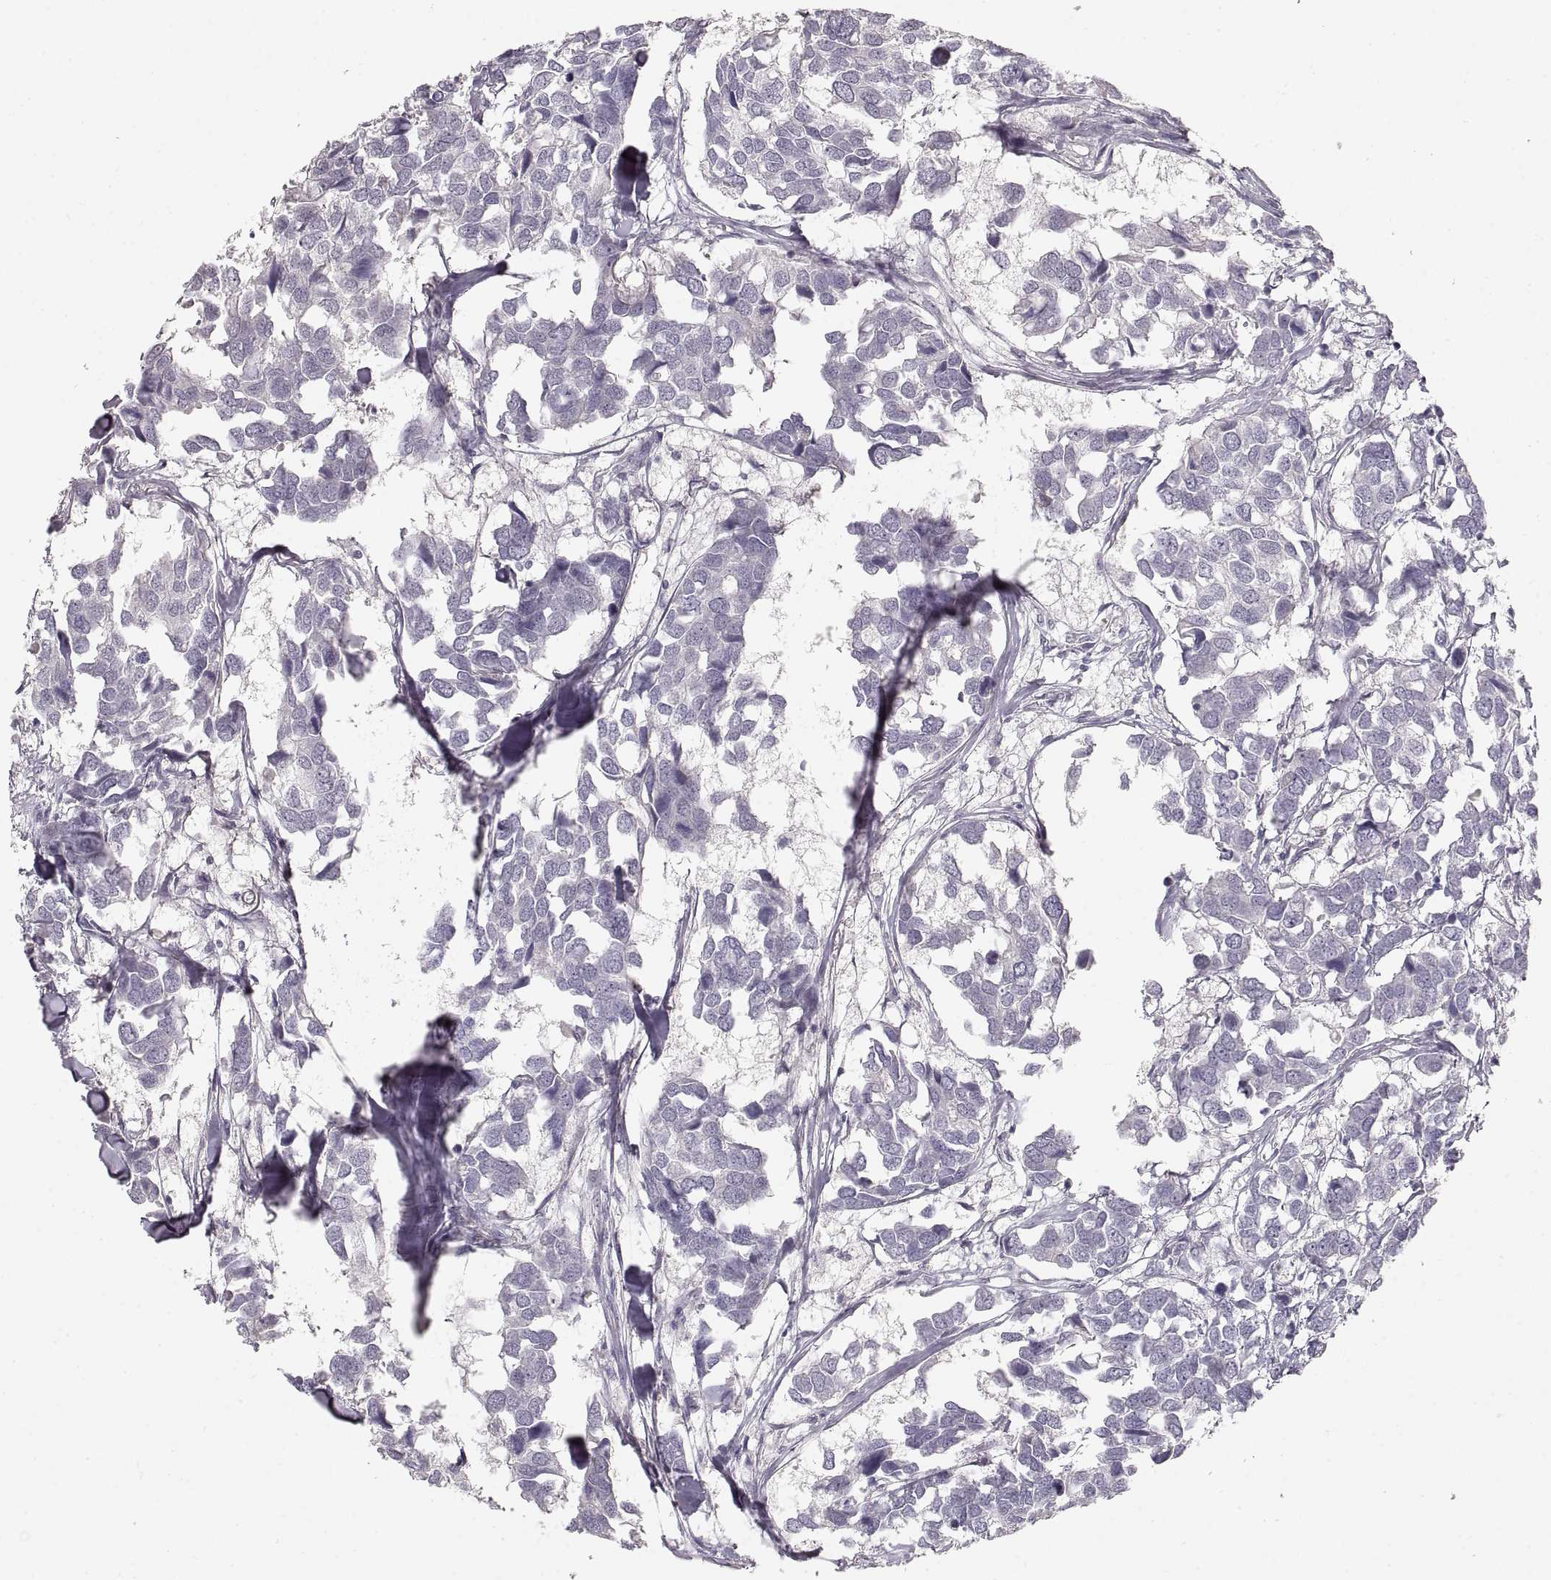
{"staining": {"intensity": "negative", "quantity": "none", "location": "none"}, "tissue": "breast cancer", "cell_type": "Tumor cells", "image_type": "cancer", "snomed": [{"axis": "morphology", "description": "Duct carcinoma"}, {"axis": "topography", "description": "Breast"}], "caption": "This is a image of IHC staining of breast infiltrating ductal carcinoma, which shows no staining in tumor cells.", "gene": "PCSK2", "patient": {"sex": "female", "age": 83}}